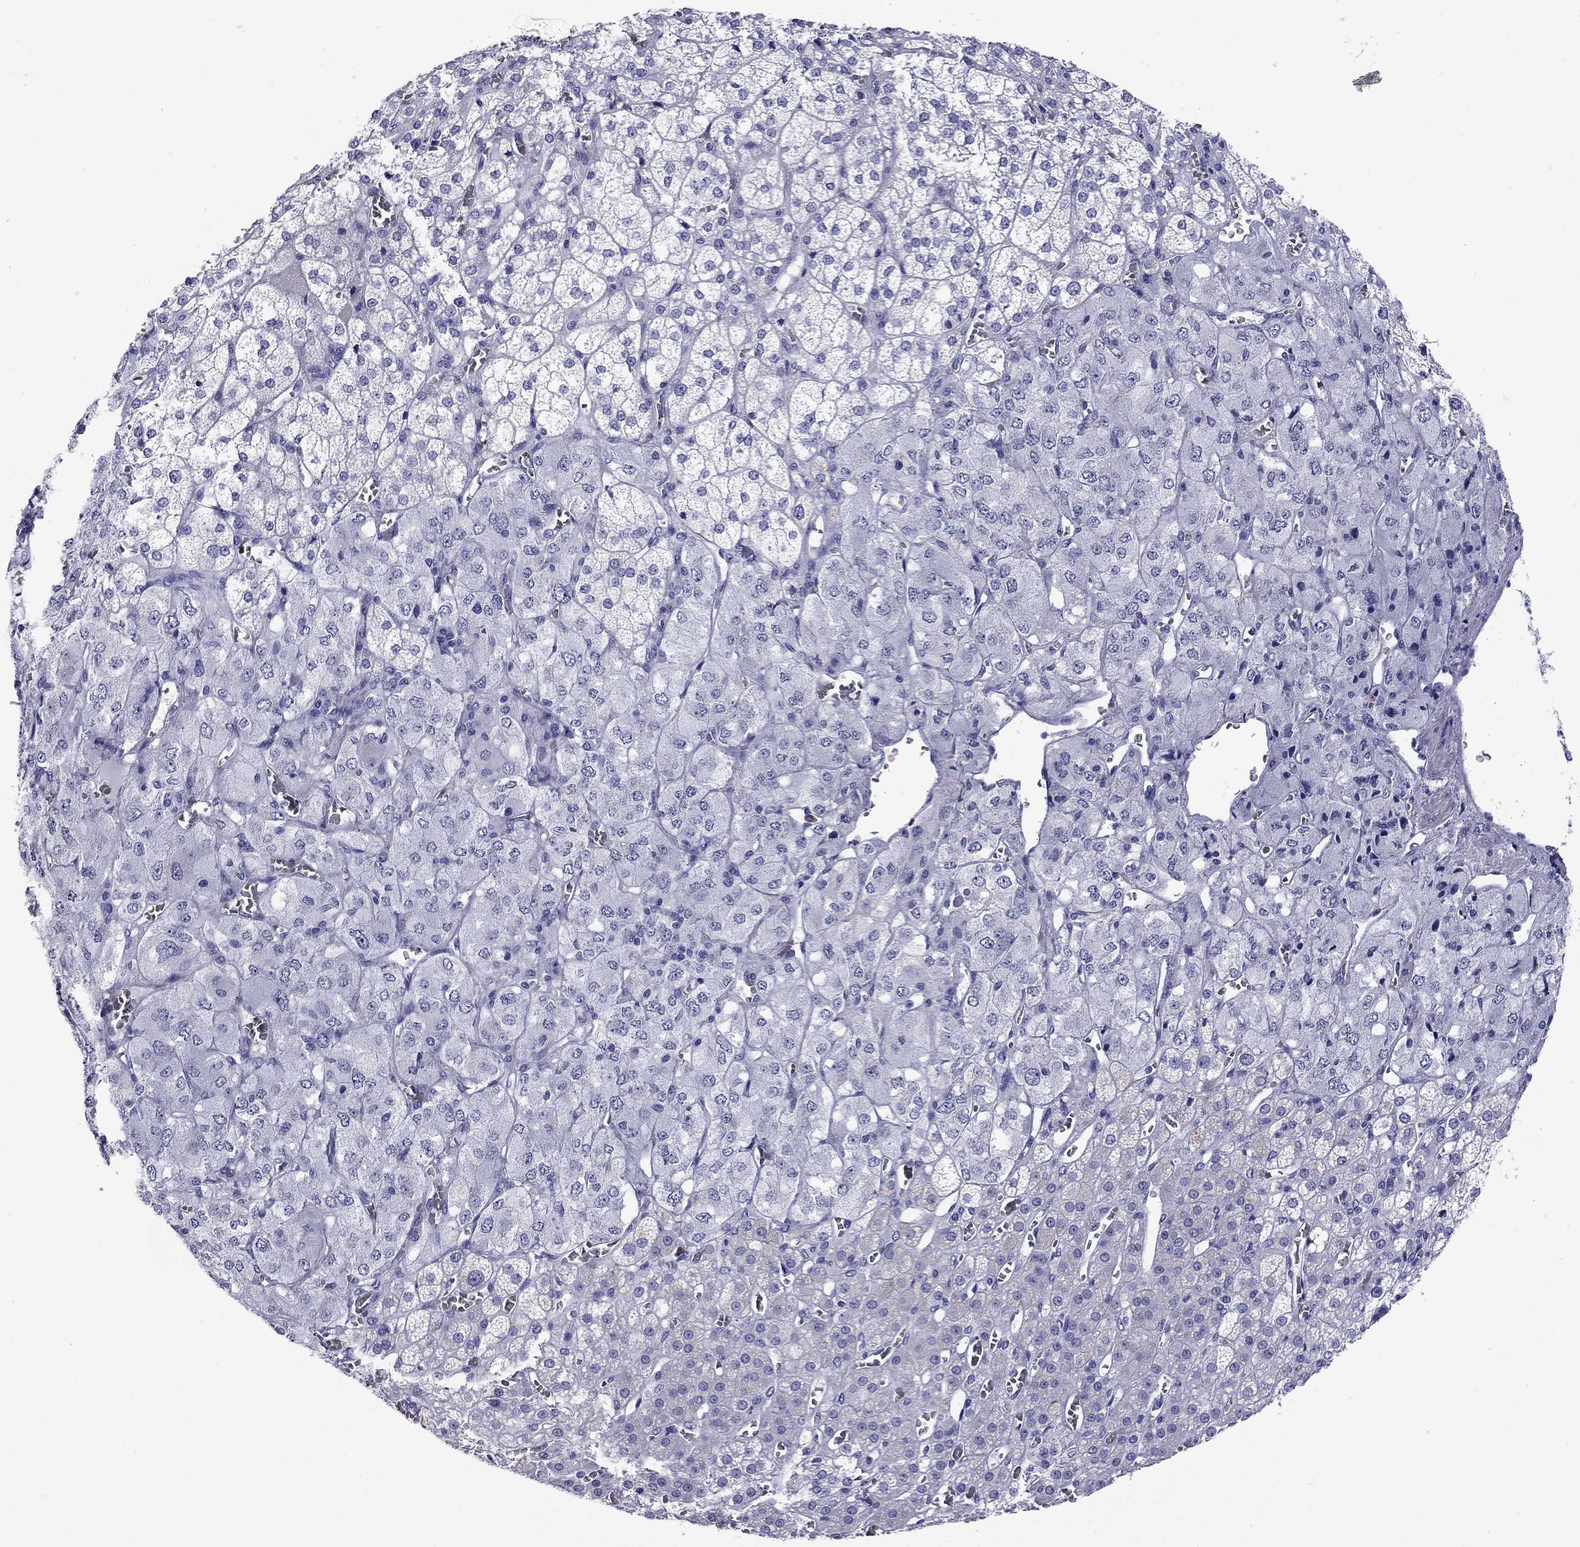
{"staining": {"intensity": "negative", "quantity": "none", "location": "none"}, "tissue": "adrenal gland", "cell_type": "Glandular cells", "image_type": "normal", "snomed": [{"axis": "morphology", "description": "Normal tissue, NOS"}, {"axis": "topography", "description": "Adrenal gland"}], "caption": "This is an IHC image of benign adrenal gland. There is no positivity in glandular cells.", "gene": "KIAA2012", "patient": {"sex": "female", "age": 60}}